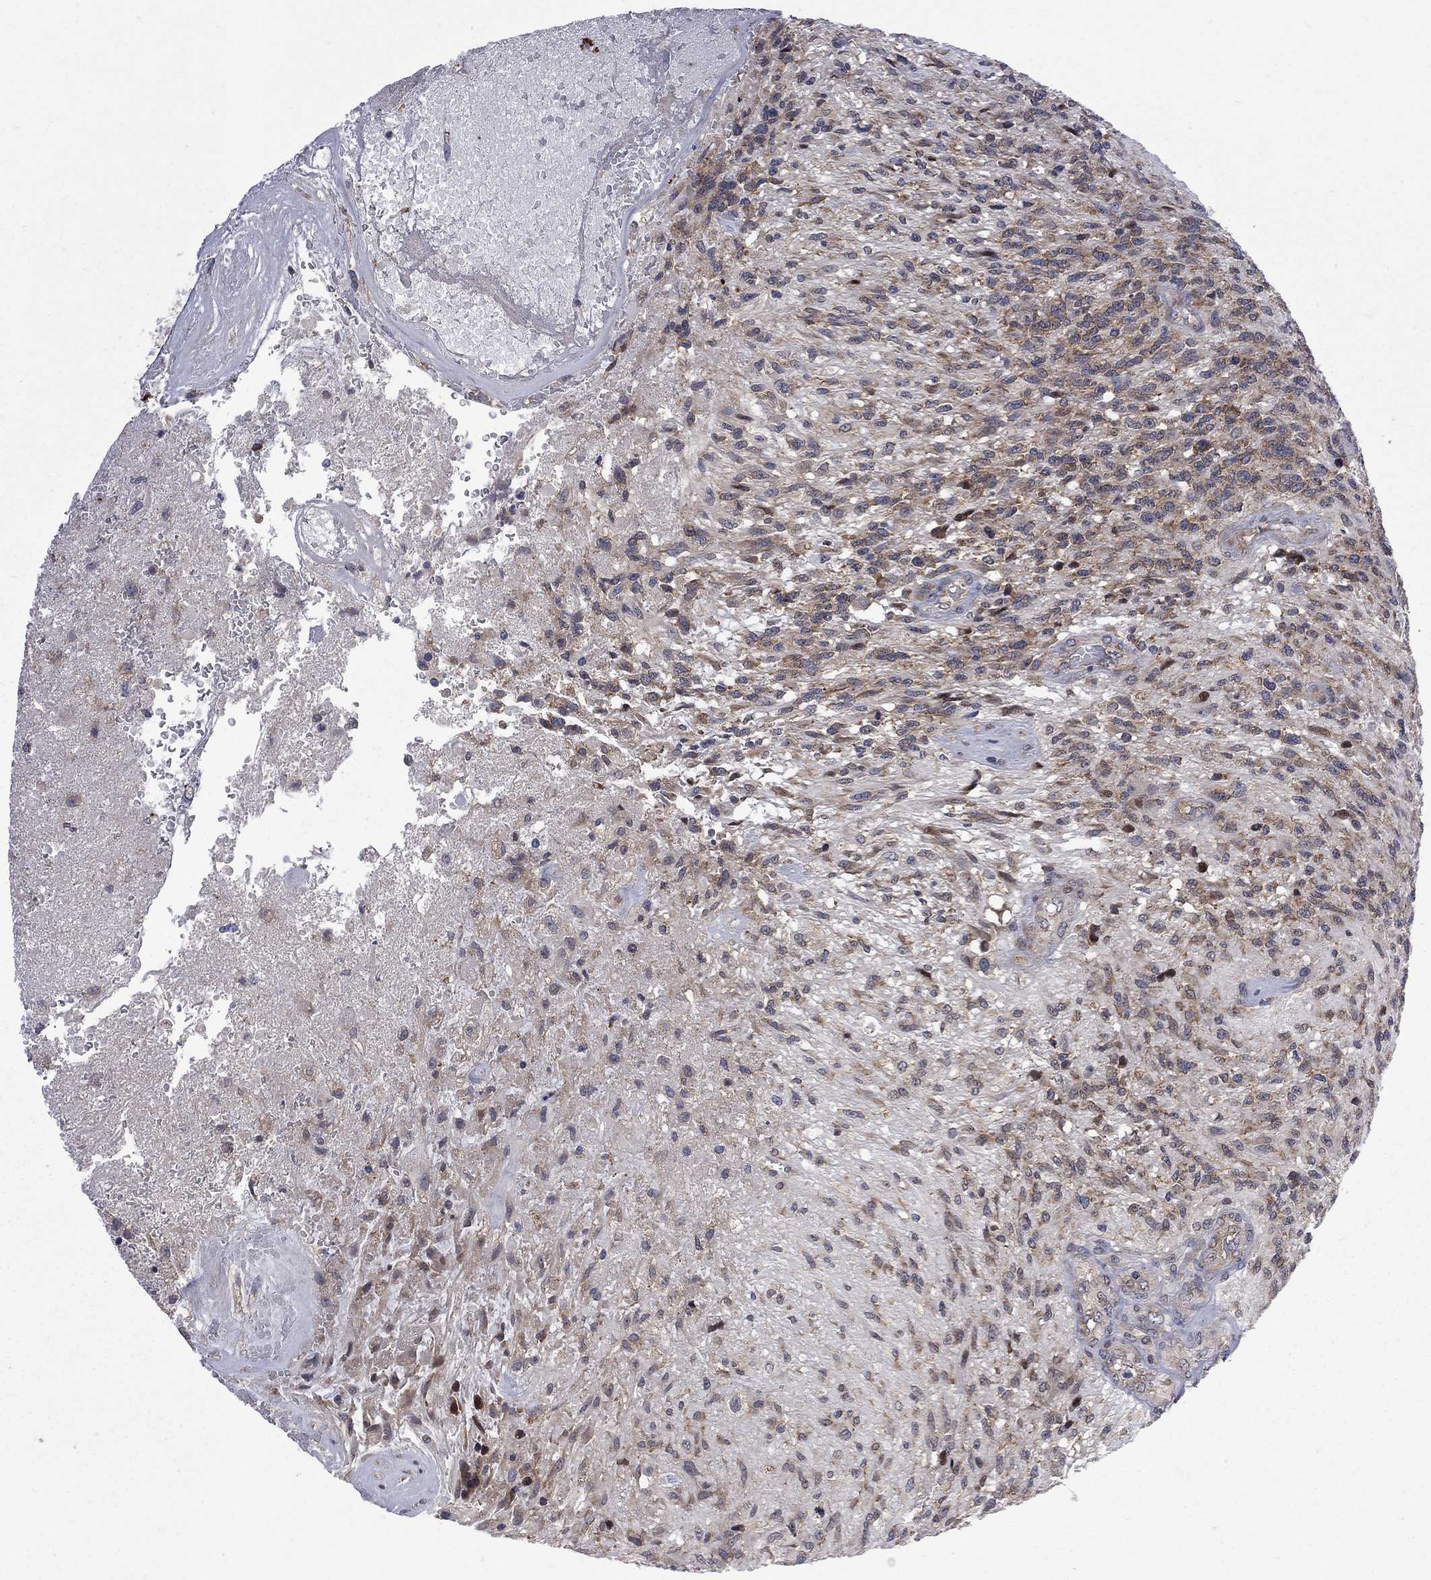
{"staining": {"intensity": "moderate", "quantity": ">75%", "location": "cytoplasmic/membranous"}, "tissue": "glioma", "cell_type": "Tumor cells", "image_type": "cancer", "snomed": [{"axis": "morphology", "description": "Glioma, malignant, High grade"}, {"axis": "topography", "description": "Brain"}], "caption": "Glioma stained for a protein (brown) exhibits moderate cytoplasmic/membranous positive expression in approximately >75% of tumor cells.", "gene": "CNOT11", "patient": {"sex": "male", "age": 56}}